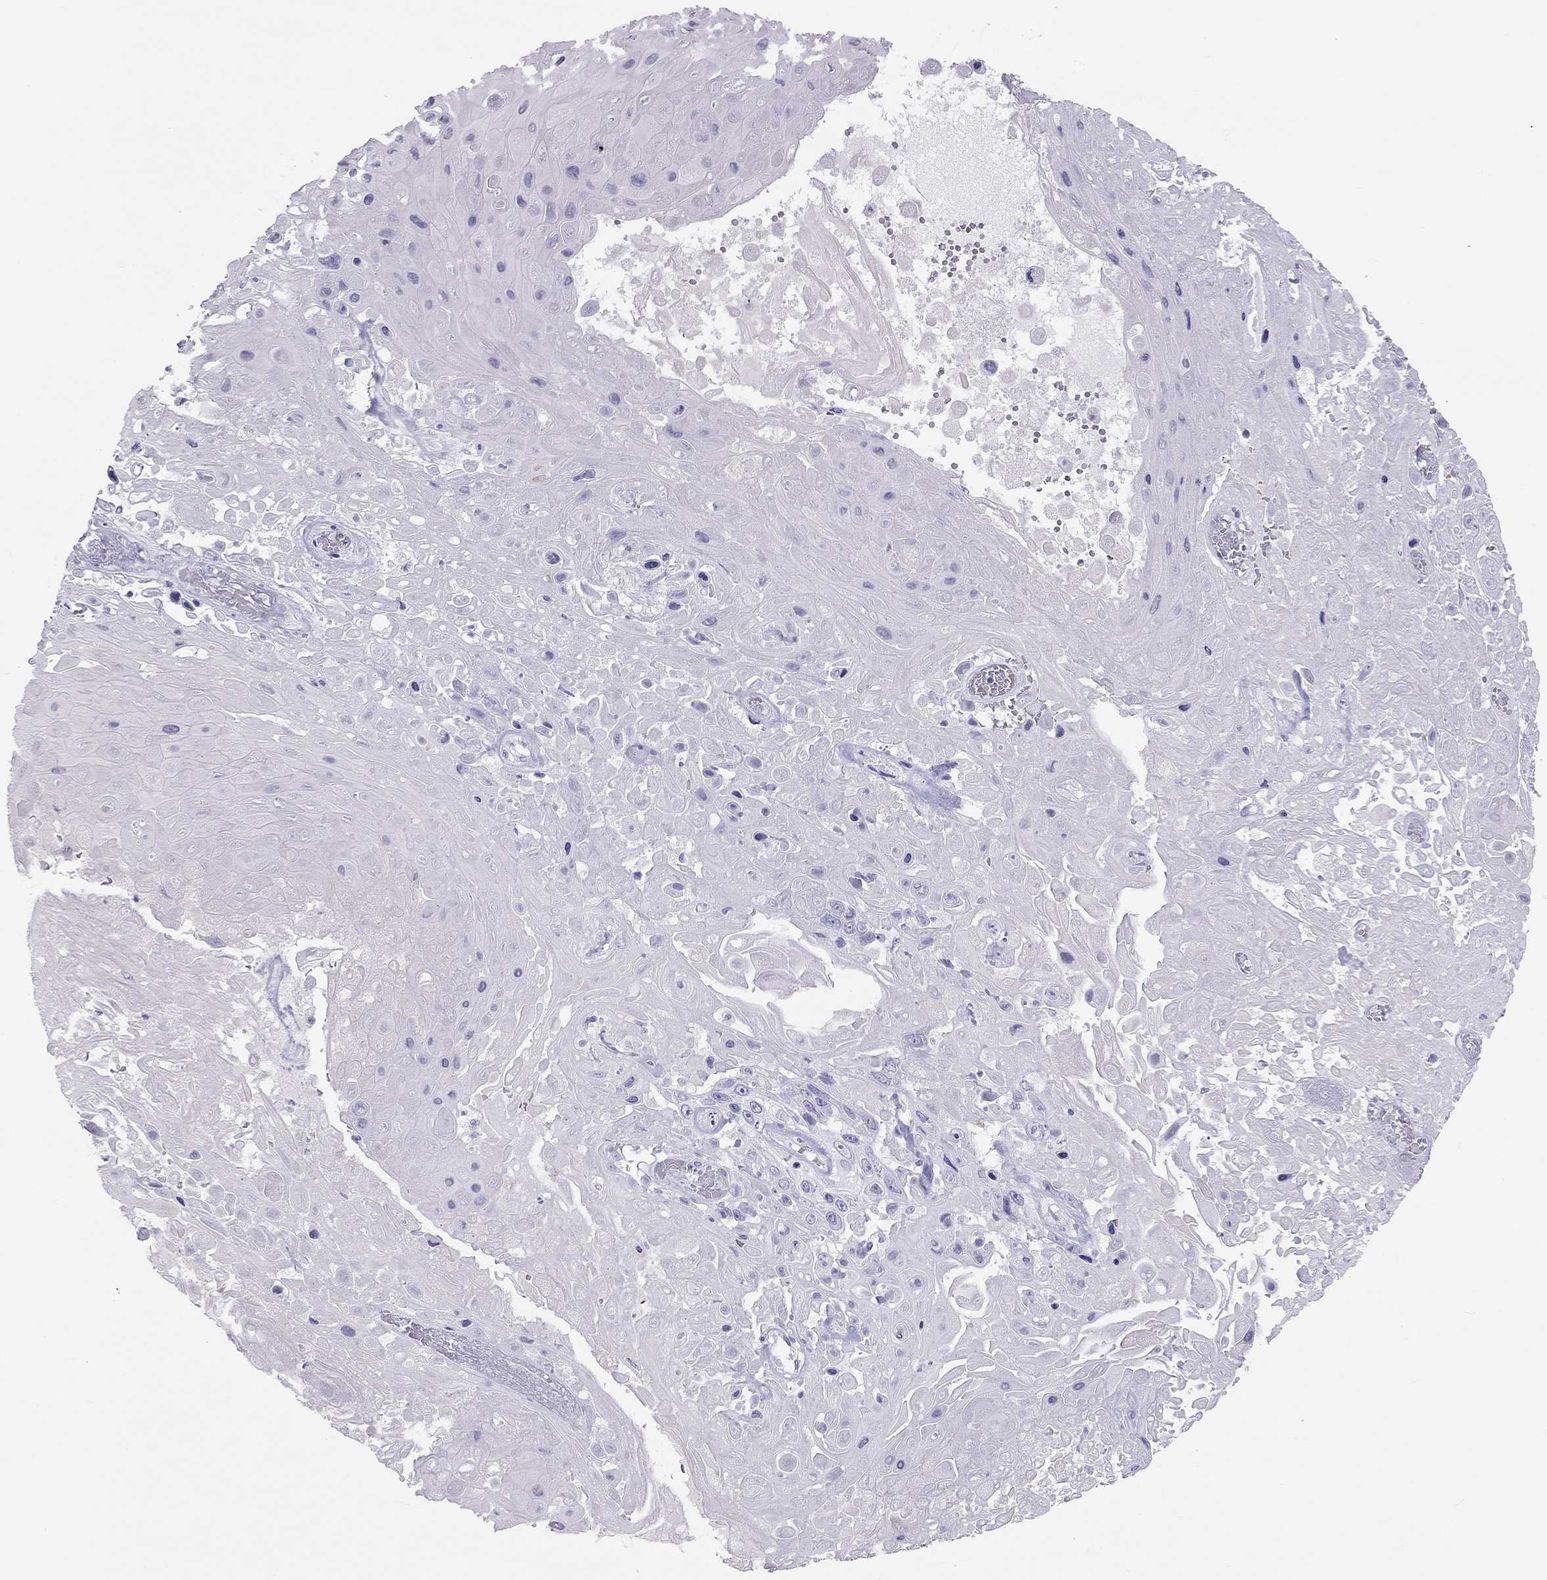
{"staining": {"intensity": "negative", "quantity": "none", "location": "none"}, "tissue": "skin cancer", "cell_type": "Tumor cells", "image_type": "cancer", "snomed": [{"axis": "morphology", "description": "Squamous cell carcinoma, NOS"}, {"axis": "topography", "description": "Skin"}], "caption": "IHC histopathology image of human skin squamous cell carcinoma stained for a protein (brown), which reveals no expression in tumor cells.", "gene": "KLRG1", "patient": {"sex": "male", "age": 82}}